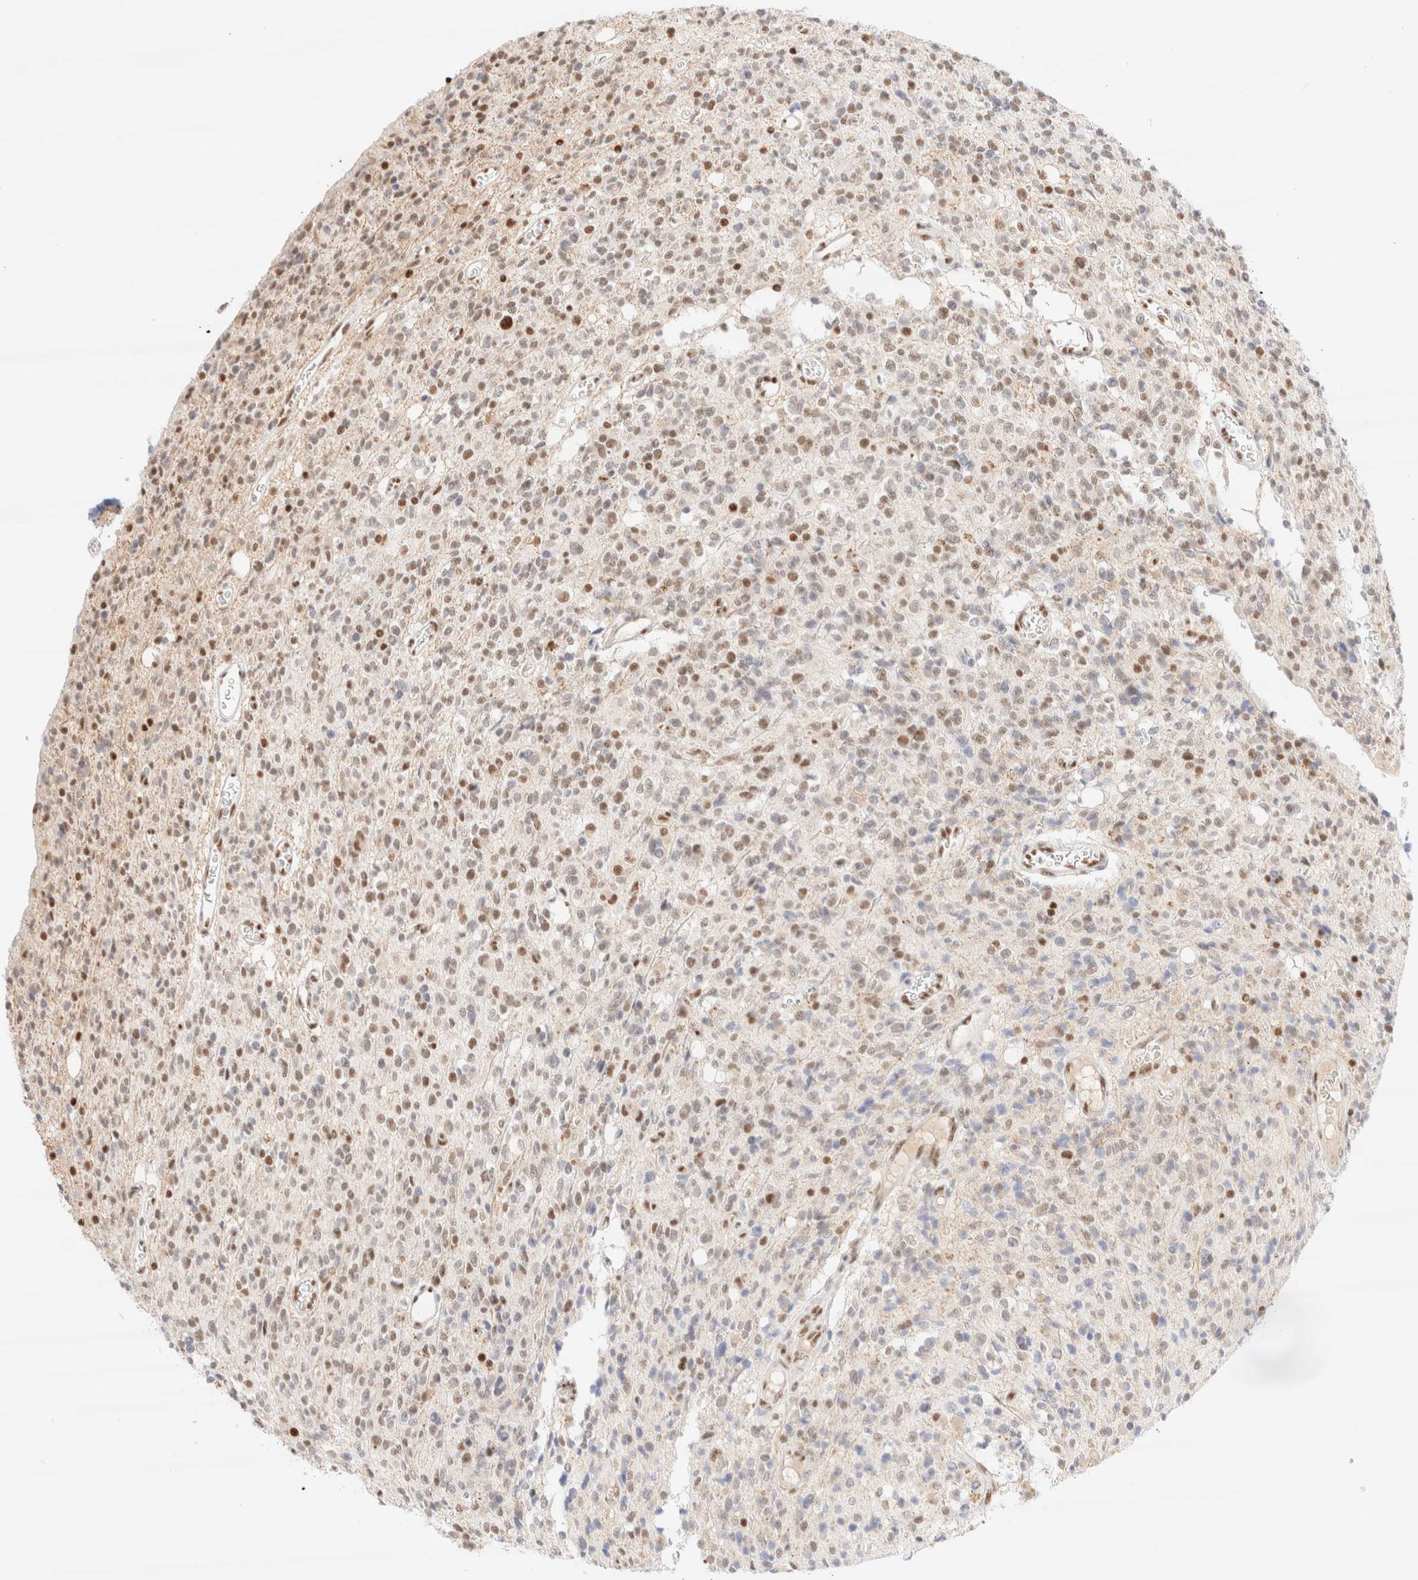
{"staining": {"intensity": "moderate", "quantity": "25%-75%", "location": "nuclear"}, "tissue": "glioma", "cell_type": "Tumor cells", "image_type": "cancer", "snomed": [{"axis": "morphology", "description": "Glioma, malignant, High grade"}, {"axis": "topography", "description": "Brain"}], "caption": "Tumor cells exhibit medium levels of moderate nuclear staining in approximately 25%-75% of cells in human glioma. Immunohistochemistry stains the protein in brown and the nuclei are stained blue.", "gene": "CIC", "patient": {"sex": "male", "age": 34}}